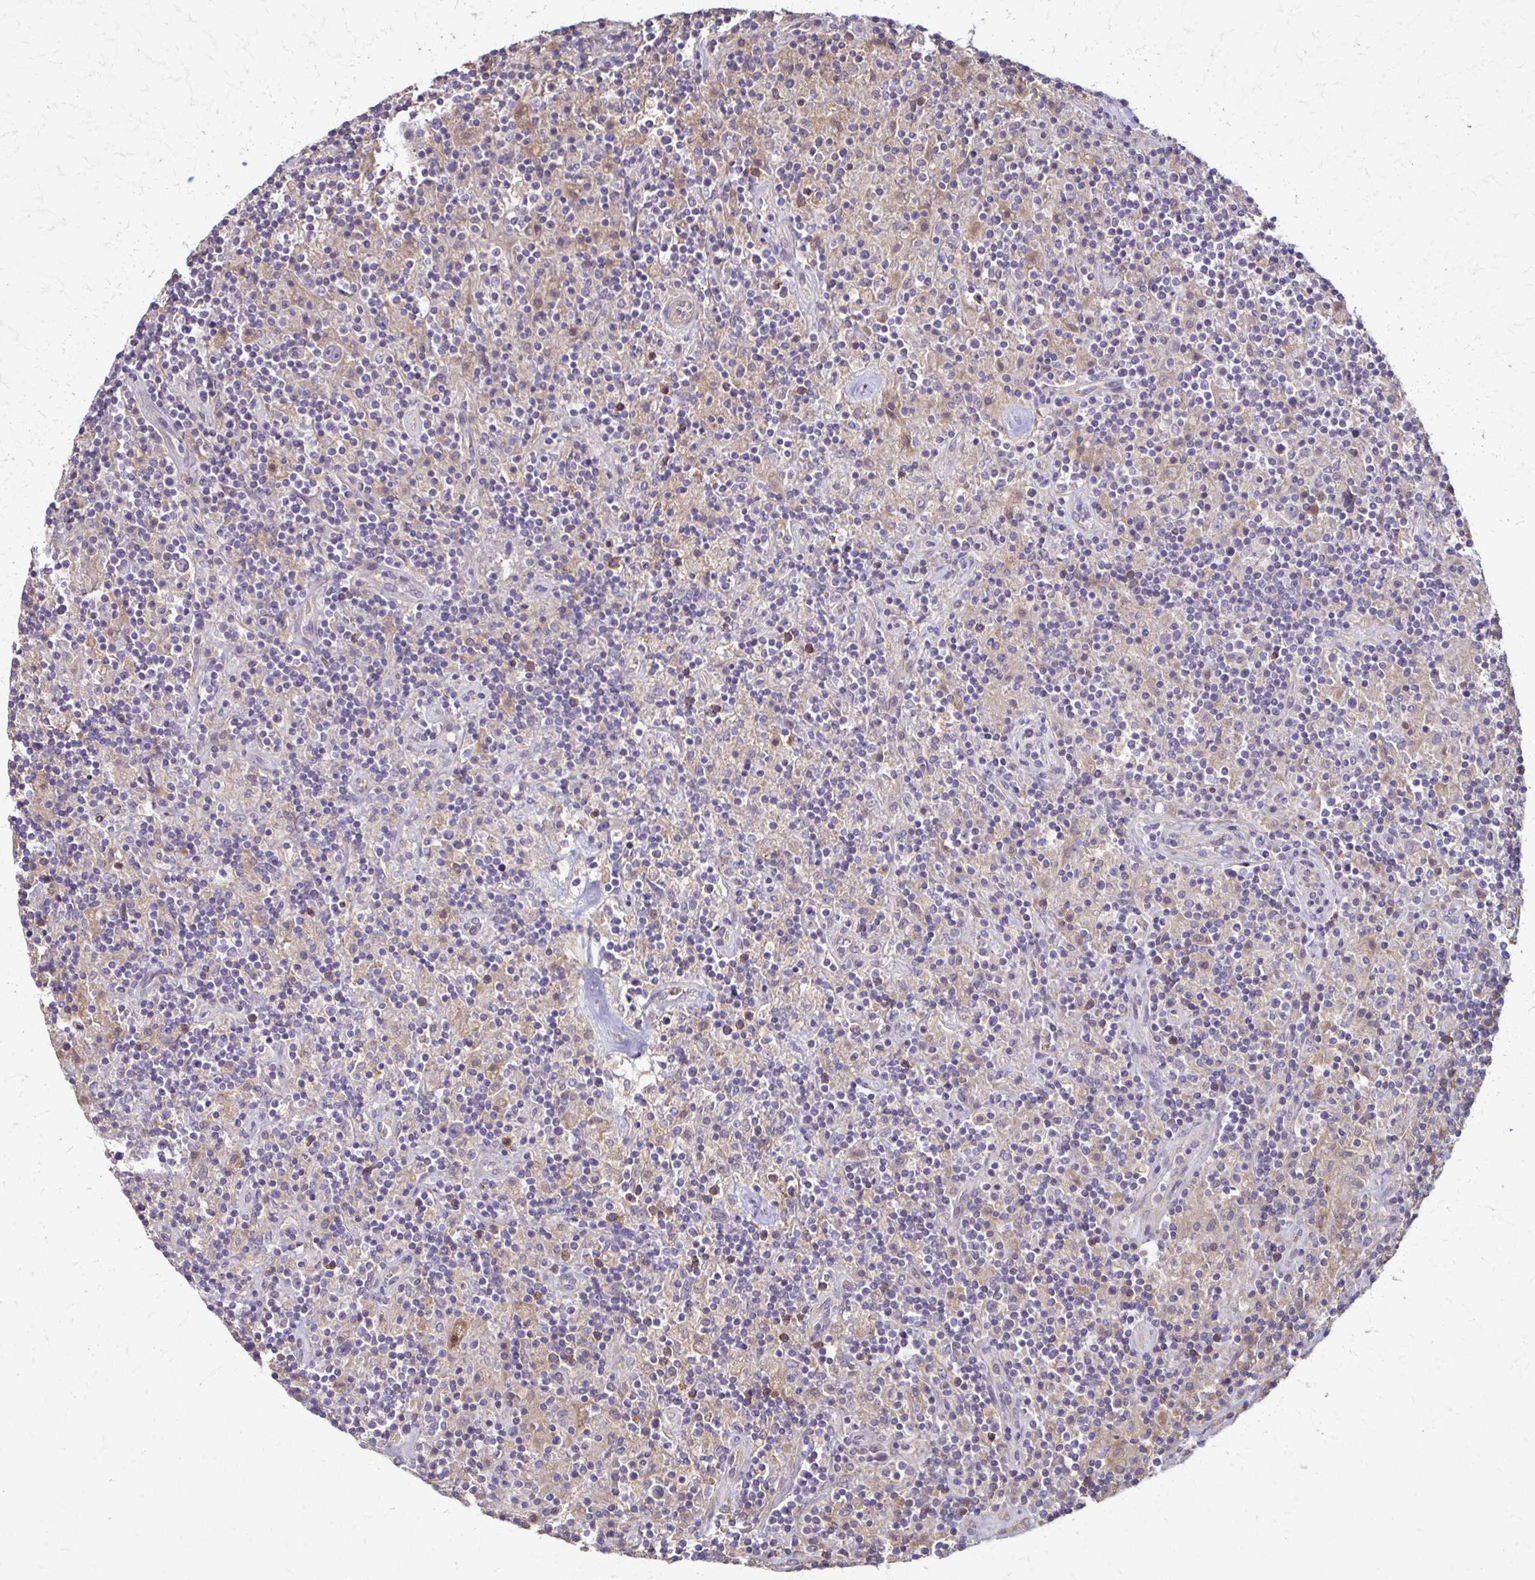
{"staining": {"intensity": "negative", "quantity": "none", "location": "none"}, "tissue": "lymphoma", "cell_type": "Tumor cells", "image_type": "cancer", "snomed": [{"axis": "morphology", "description": "Hodgkin's disease, NOS"}, {"axis": "topography", "description": "Lymph node"}], "caption": "High power microscopy histopathology image of an immunohistochemistry photomicrograph of Hodgkin's disease, revealing no significant expression in tumor cells.", "gene": "DSP", "patient": {"sex": "male", "age": 70}}